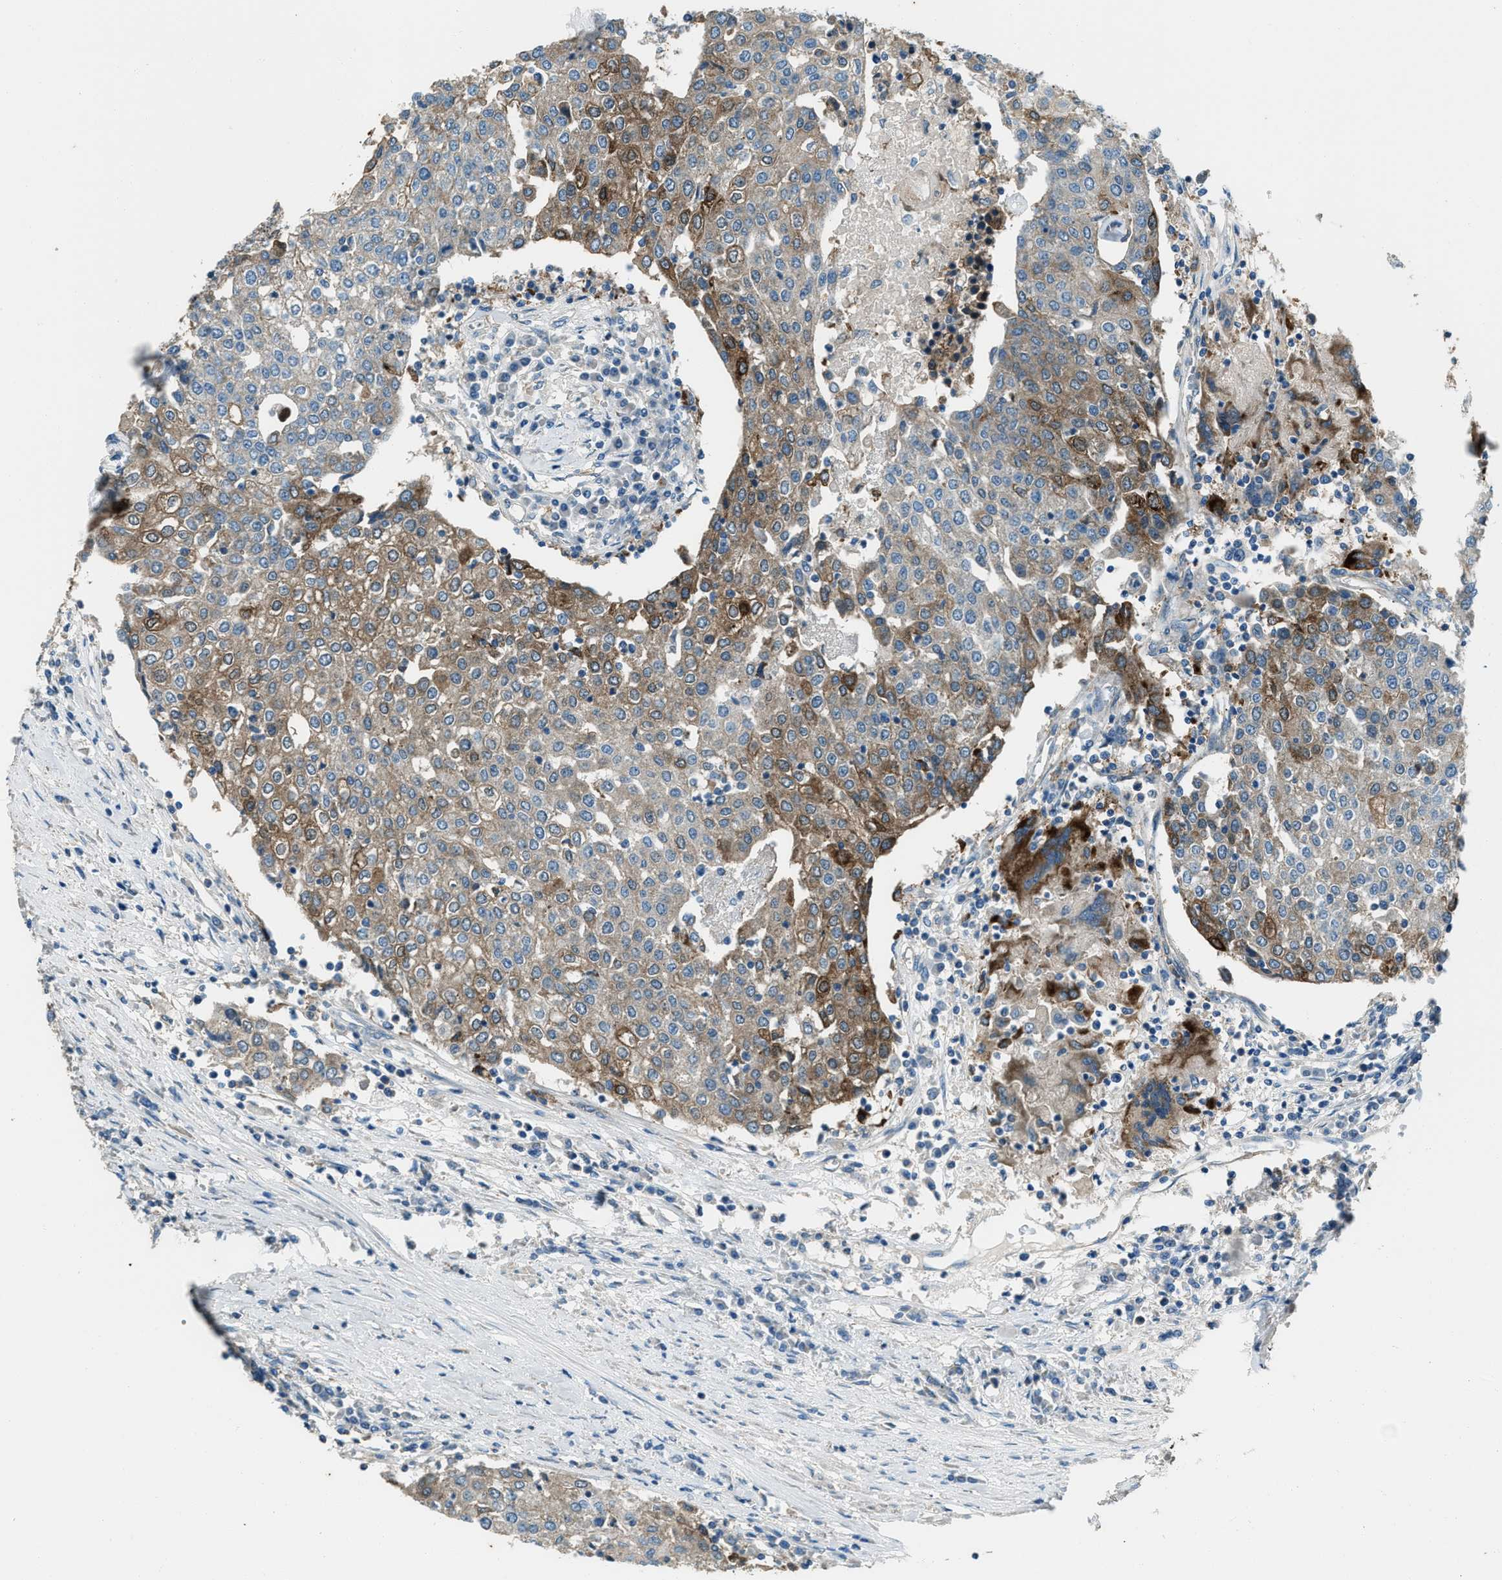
{"staining": {"intensity": "moderate", "quantity": "25%-75%", "location": "cytoplasmic/membranous"}, "tissue": "urothelial cancer", "cell_type": "Tumor cells", "image_type": "cancer", "snomed": [{"axis": "morphology", "description": "Urothelial carcinoma, High grade"}, {"axis": "topography", "description": "Urinary bladder"}], "caption": "An image of urothelial carcinoma (high-grade) stained for a protein displays moderate cytoplasmic/membranous brown staining in tumor cells.", "gene": "SVIL", "patient": {"sex": "female", "age": 85}}